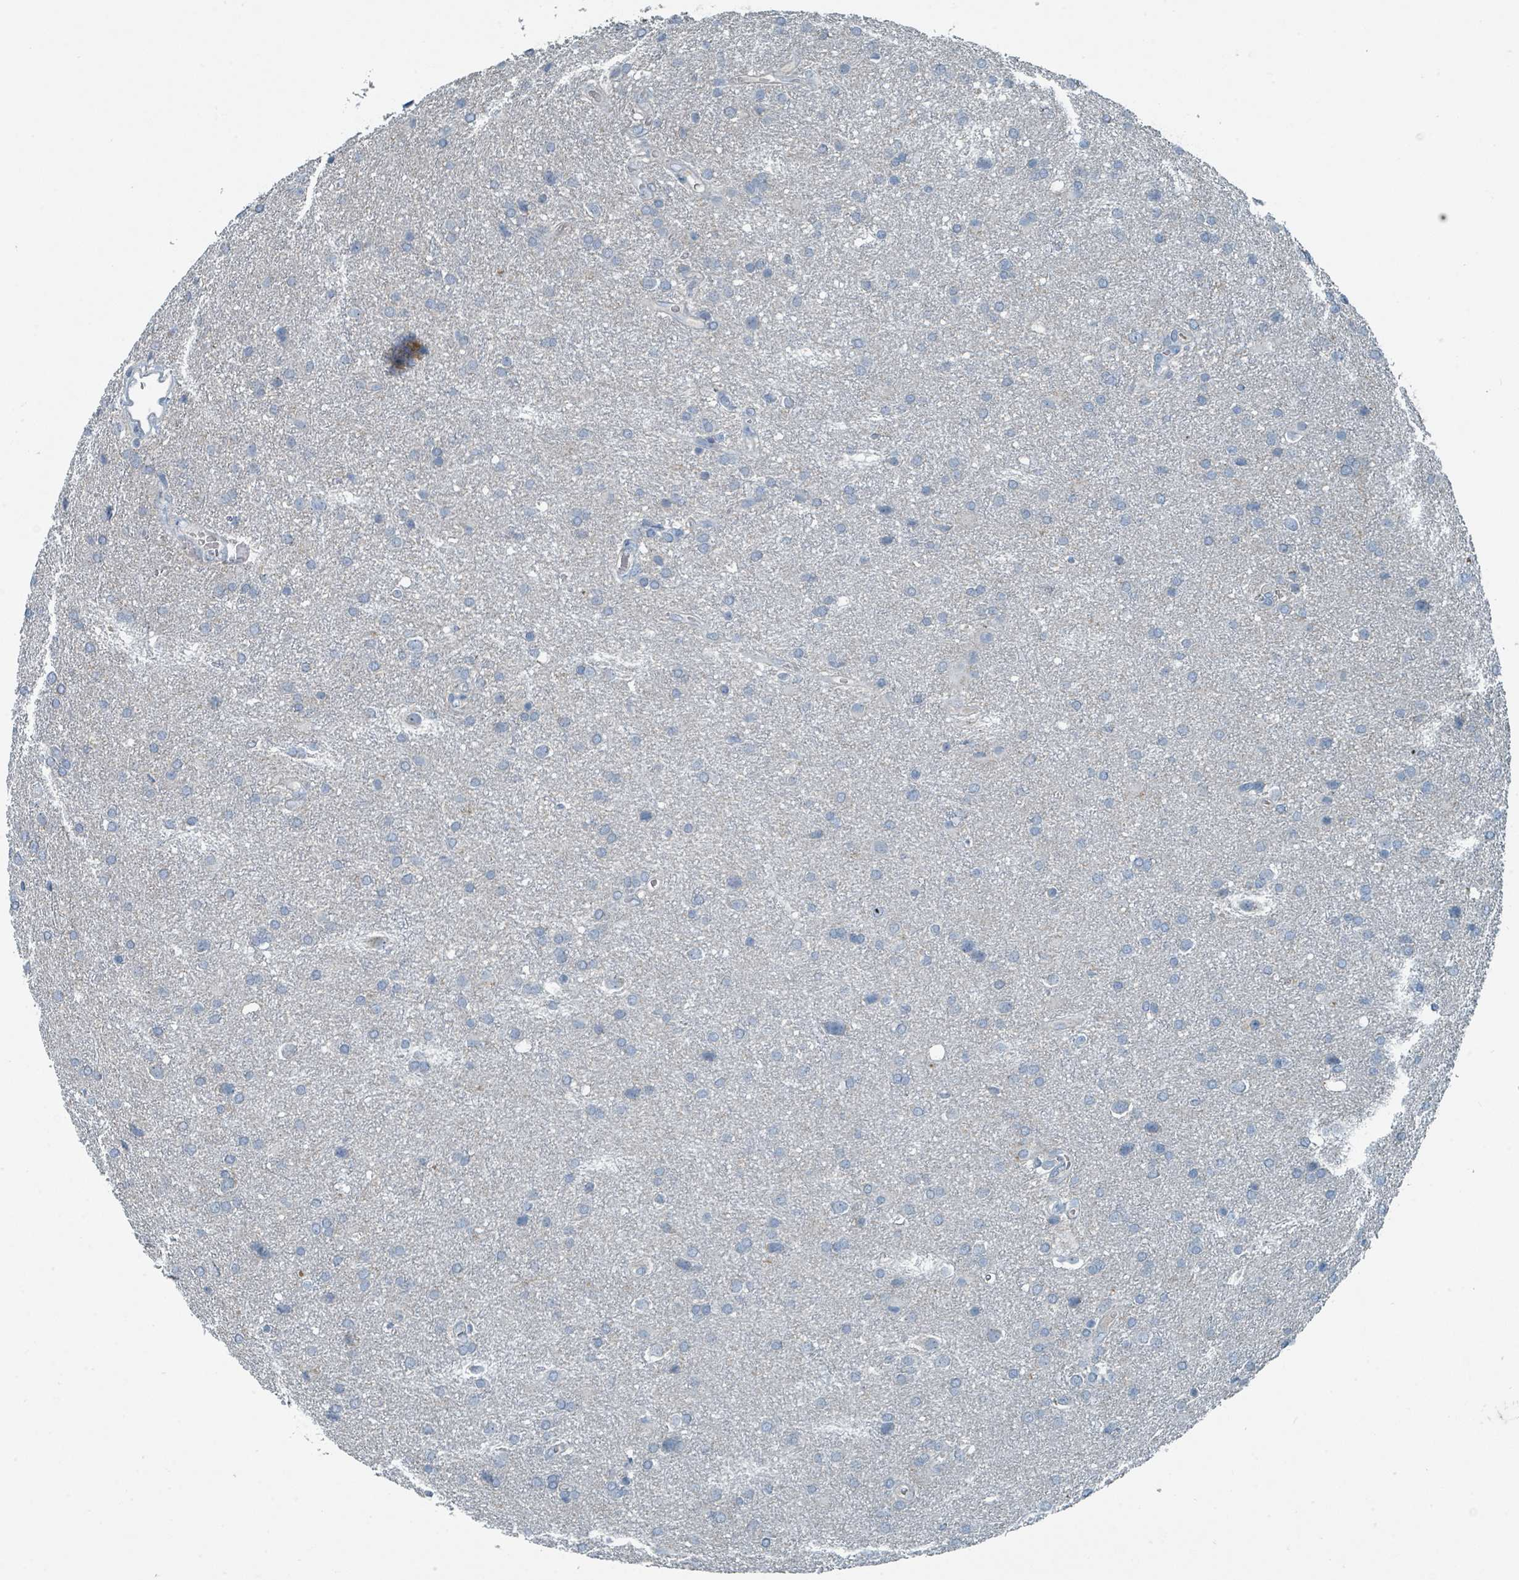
{"staining": {"intensity": "negative", "quantity": "none", "location": "none"}, "tissue": "glioma", "cell_type": "Tumor cells", "image_type": "cancer", "snomed": [{"axis": "morphology", "description": "Glioma, malignant, Low grade"}, {"axis": "topography", "description": "Brain"}], "caption": "Glioma stained for a protein using immunohistochemistry (IHC) exhibits no staining tumor cells.", "gene": "RASA4", "patient": {"sex": "female", "age": 32}}